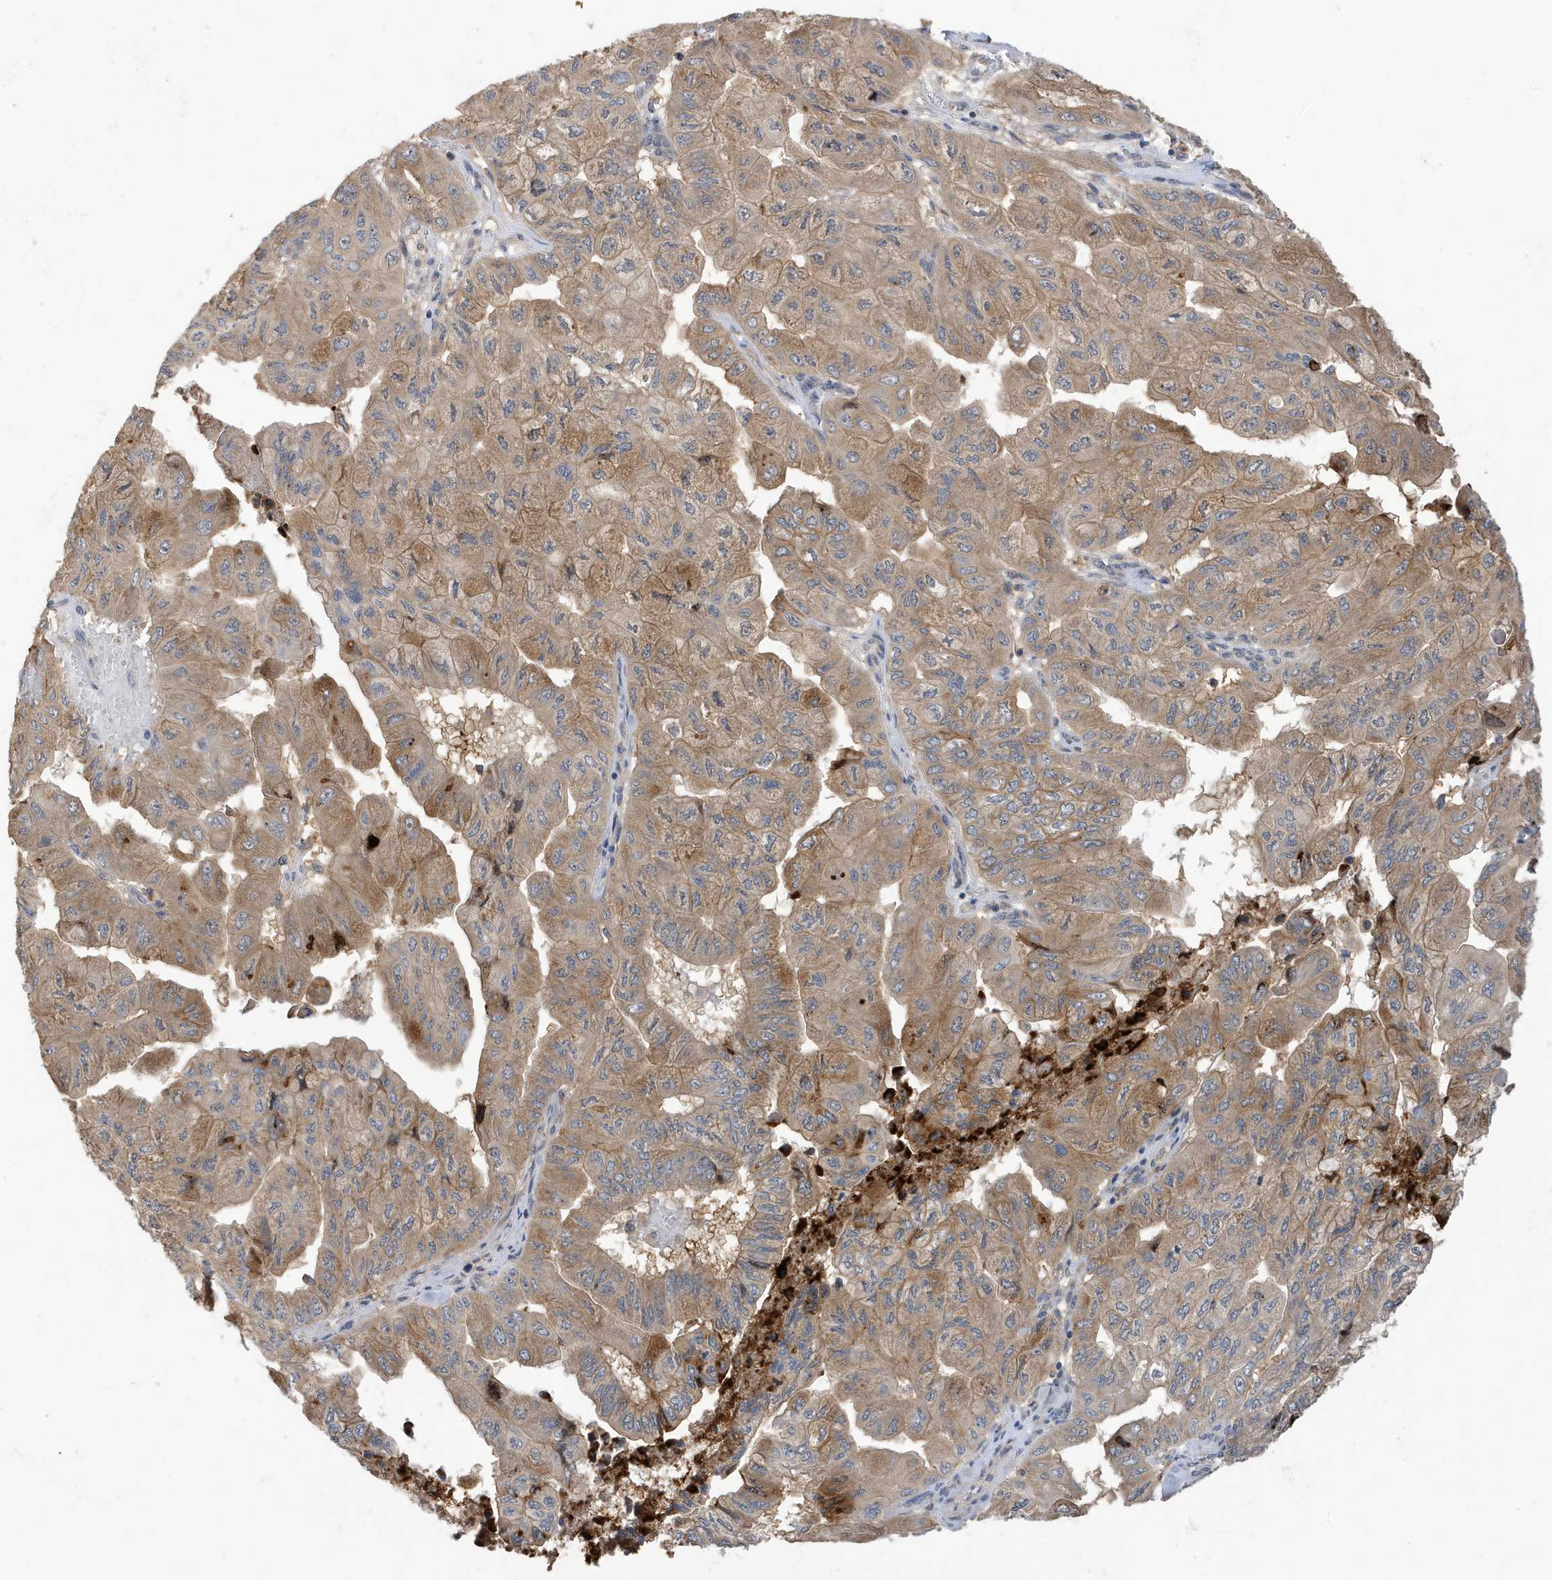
{"staining": {"intensity": "moderate", "quantity": ">75%", "location": "cytoplasmic/membranous"}, "tissue": "pancreatic cancer", "cell_type": "Tumor cells", "image_type": "cancer", "snomed": [{"axis": "morphology", "description": "Adenocarcinoma, NOS"}, {"axis": "topography", "description": "Pancreas"}], "caption": "Pancreatic cancer stained with IHC reveals moderate cytoplasmic/membranous expression in approximately >75% of tumor cells. (DAB IHC with brightfield microscopy, high magnification).", "gene": "LAPTM4A", "patient": {"sex": "male", "age": 51}}